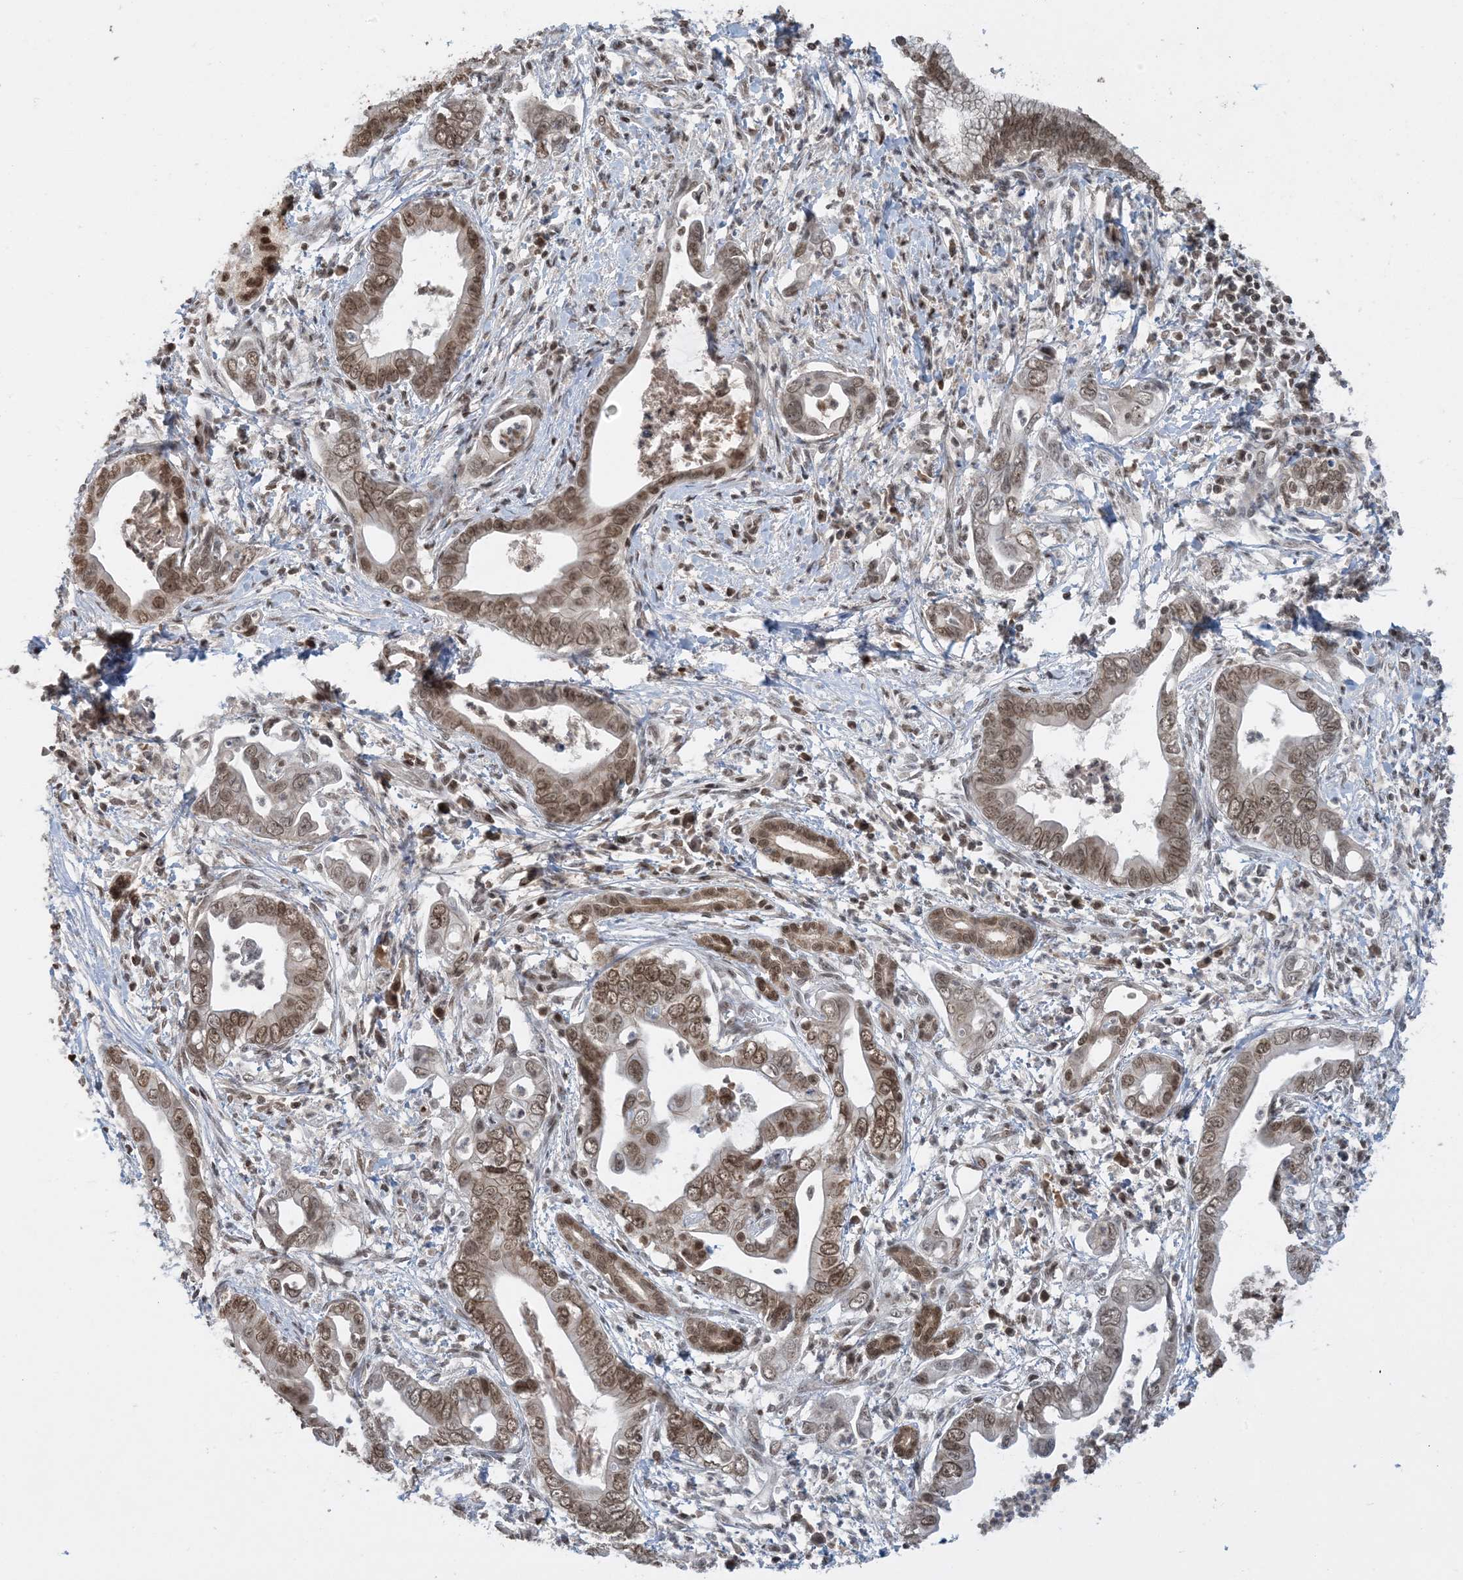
{"staining": {"intensity": "moderate", "quantity": ">75%", "location": "nuclear"}, "tissue": "pancreatic cancer", "cell_type": "Tumor cells", "image_type": "cancer", "snomed": [{"axis": "morphology", "description": "Adenocarcinoma, NOS"}, {"axis": "topography", "description": "Pancreas"}], "caption": "Adenocarcinoma (pancreatic) stained for a protein (brown) reveals moderate nuclear positive positivity in about >75% of tumor cells.", "gene": "ACYP2", "patient": {"sex": "male", "age": 75}}